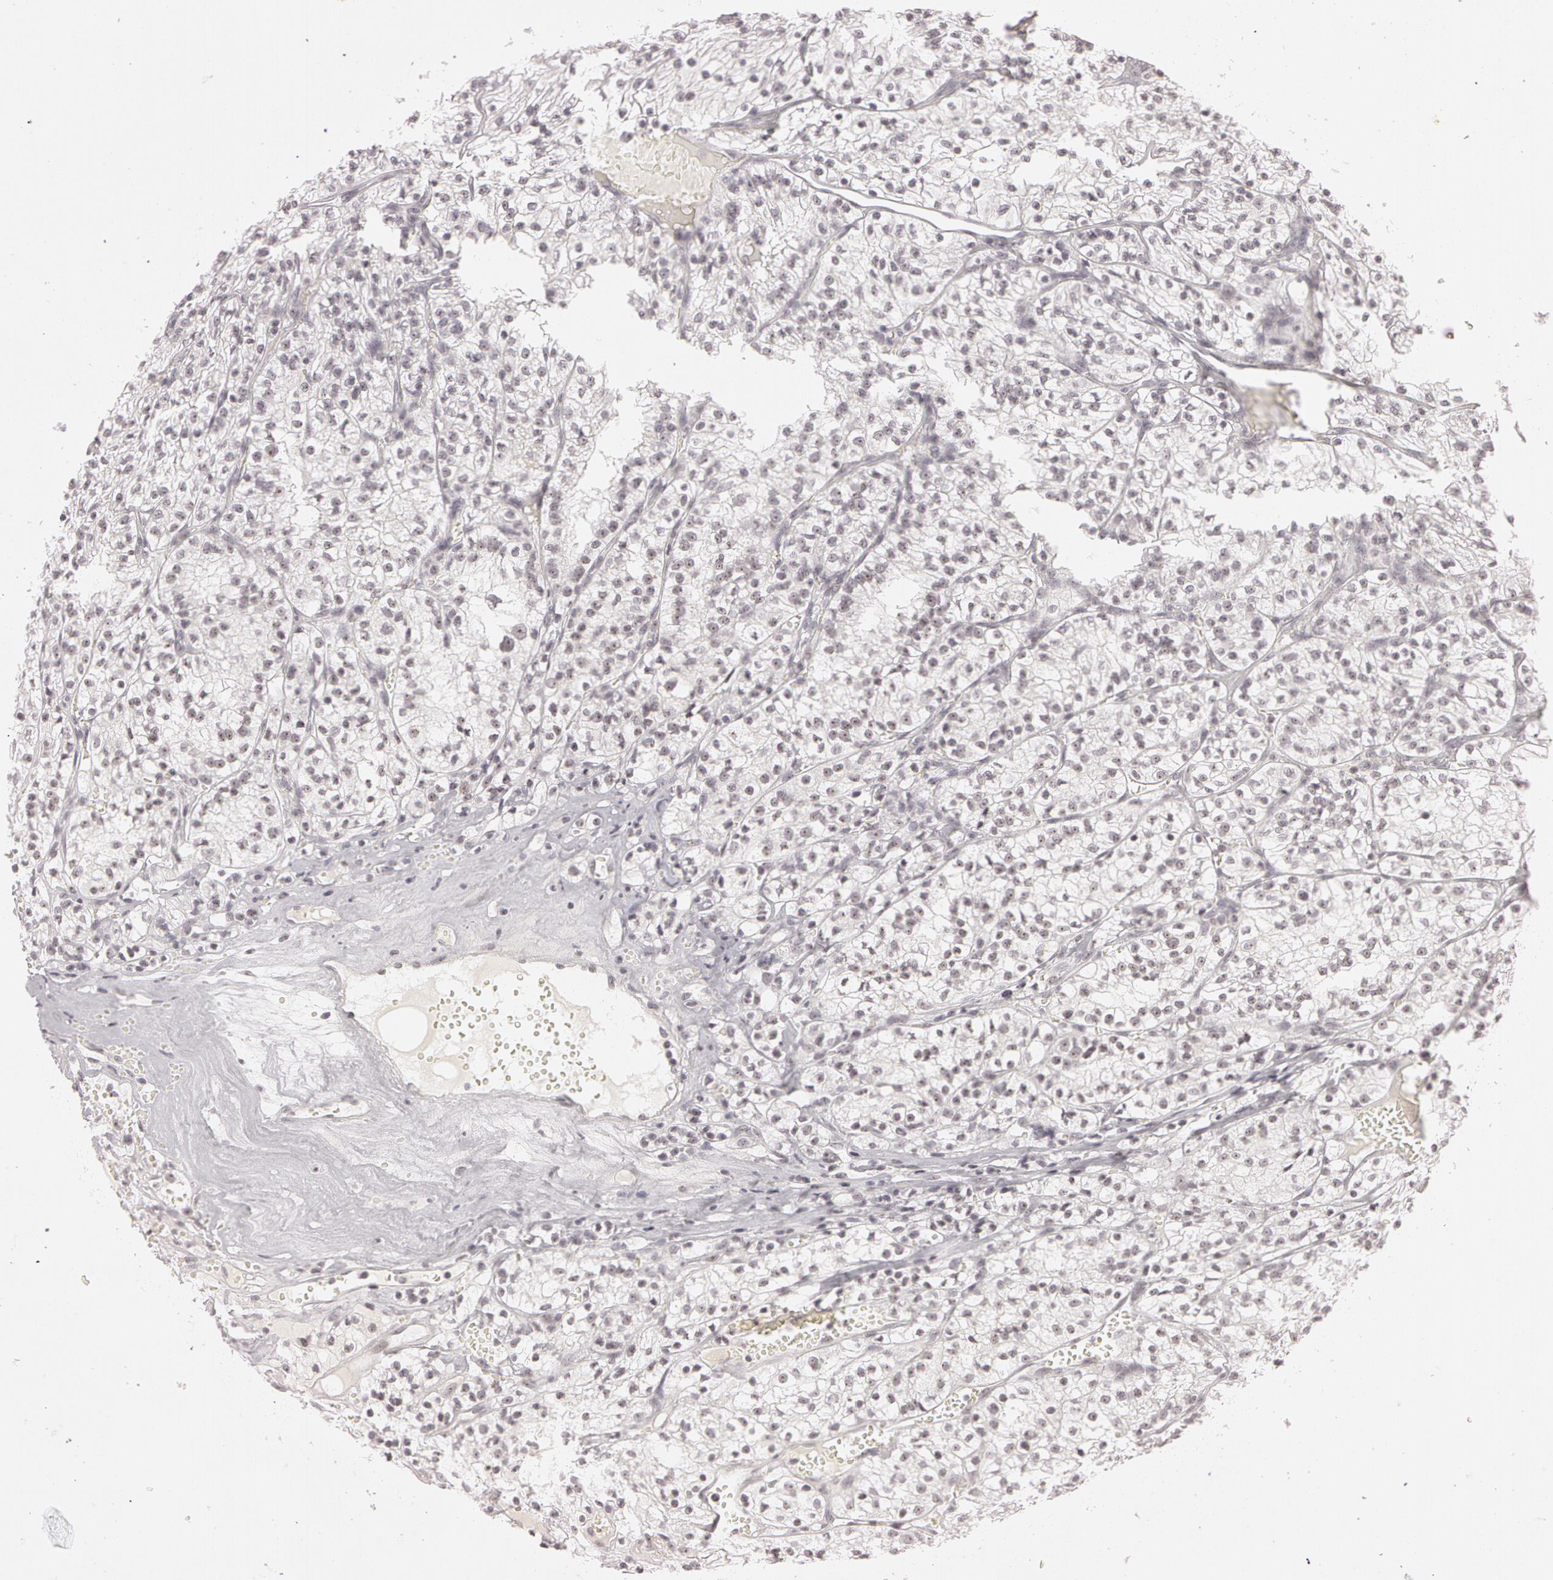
{"staining": {"intensity": "negative", "quantity": "none", "location": "none"}, "tissue": "renal cancer", "cell_type": "Tumor cells", "image_type": "cancer", "snomed": [{"axis": "morphology", "description": "Adenocarcinoma, NOS"}, {"axis": "topography", "description": "Kidney"}], "caption": "The immunohistochemistry image has no significant positivity in tumor cells of adenocarcinoma (renal) tissue. (Brightfield microscopy of DAB IHC at high magnification).", "gene": "FBL", "patient": {"sex": "male", "age": 61}}